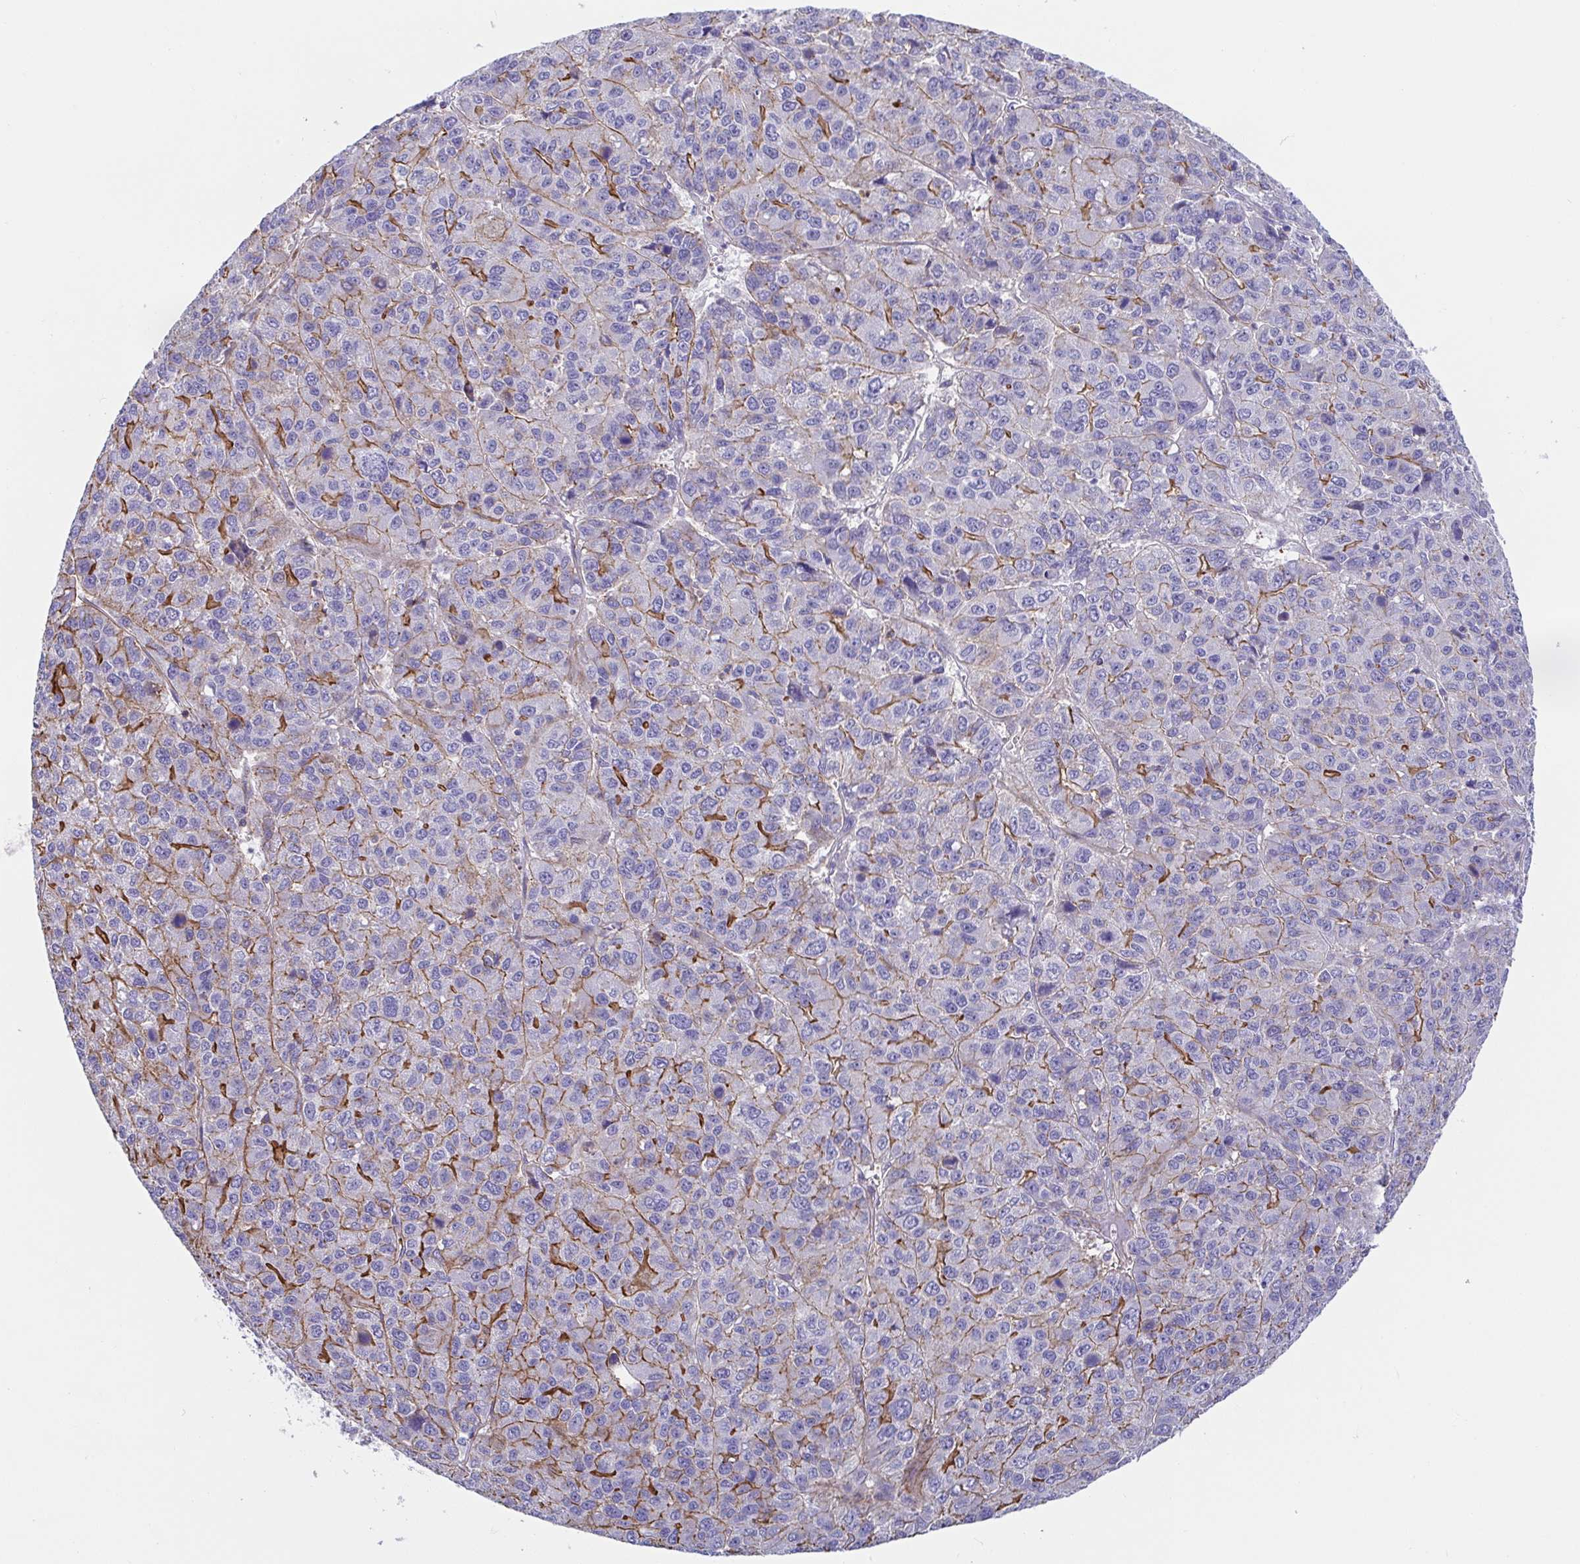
{"staining": {"intensity": "moderate", "quantity": "25%-75%", "location": "cytoplasmic/membranous"}, "tissue": "liver cancer", "cell_type": "Tumor cells", "image_type": "cancer", "snomed": [{"axis": "morphology", "description": "Carcinoma, Hepatocellular, NOS"}, {"axis": "topography", "description": "Liver"}], "caption": "About 25%-75% of tumor cells in human liver hepatocellular carcinoma show moderate cytoplasmic/membranous protein positivity as visualized by brown immunohistochemical staining.", "gene": "TRAM2", "patient": {"sex": "male", "age": 69}}